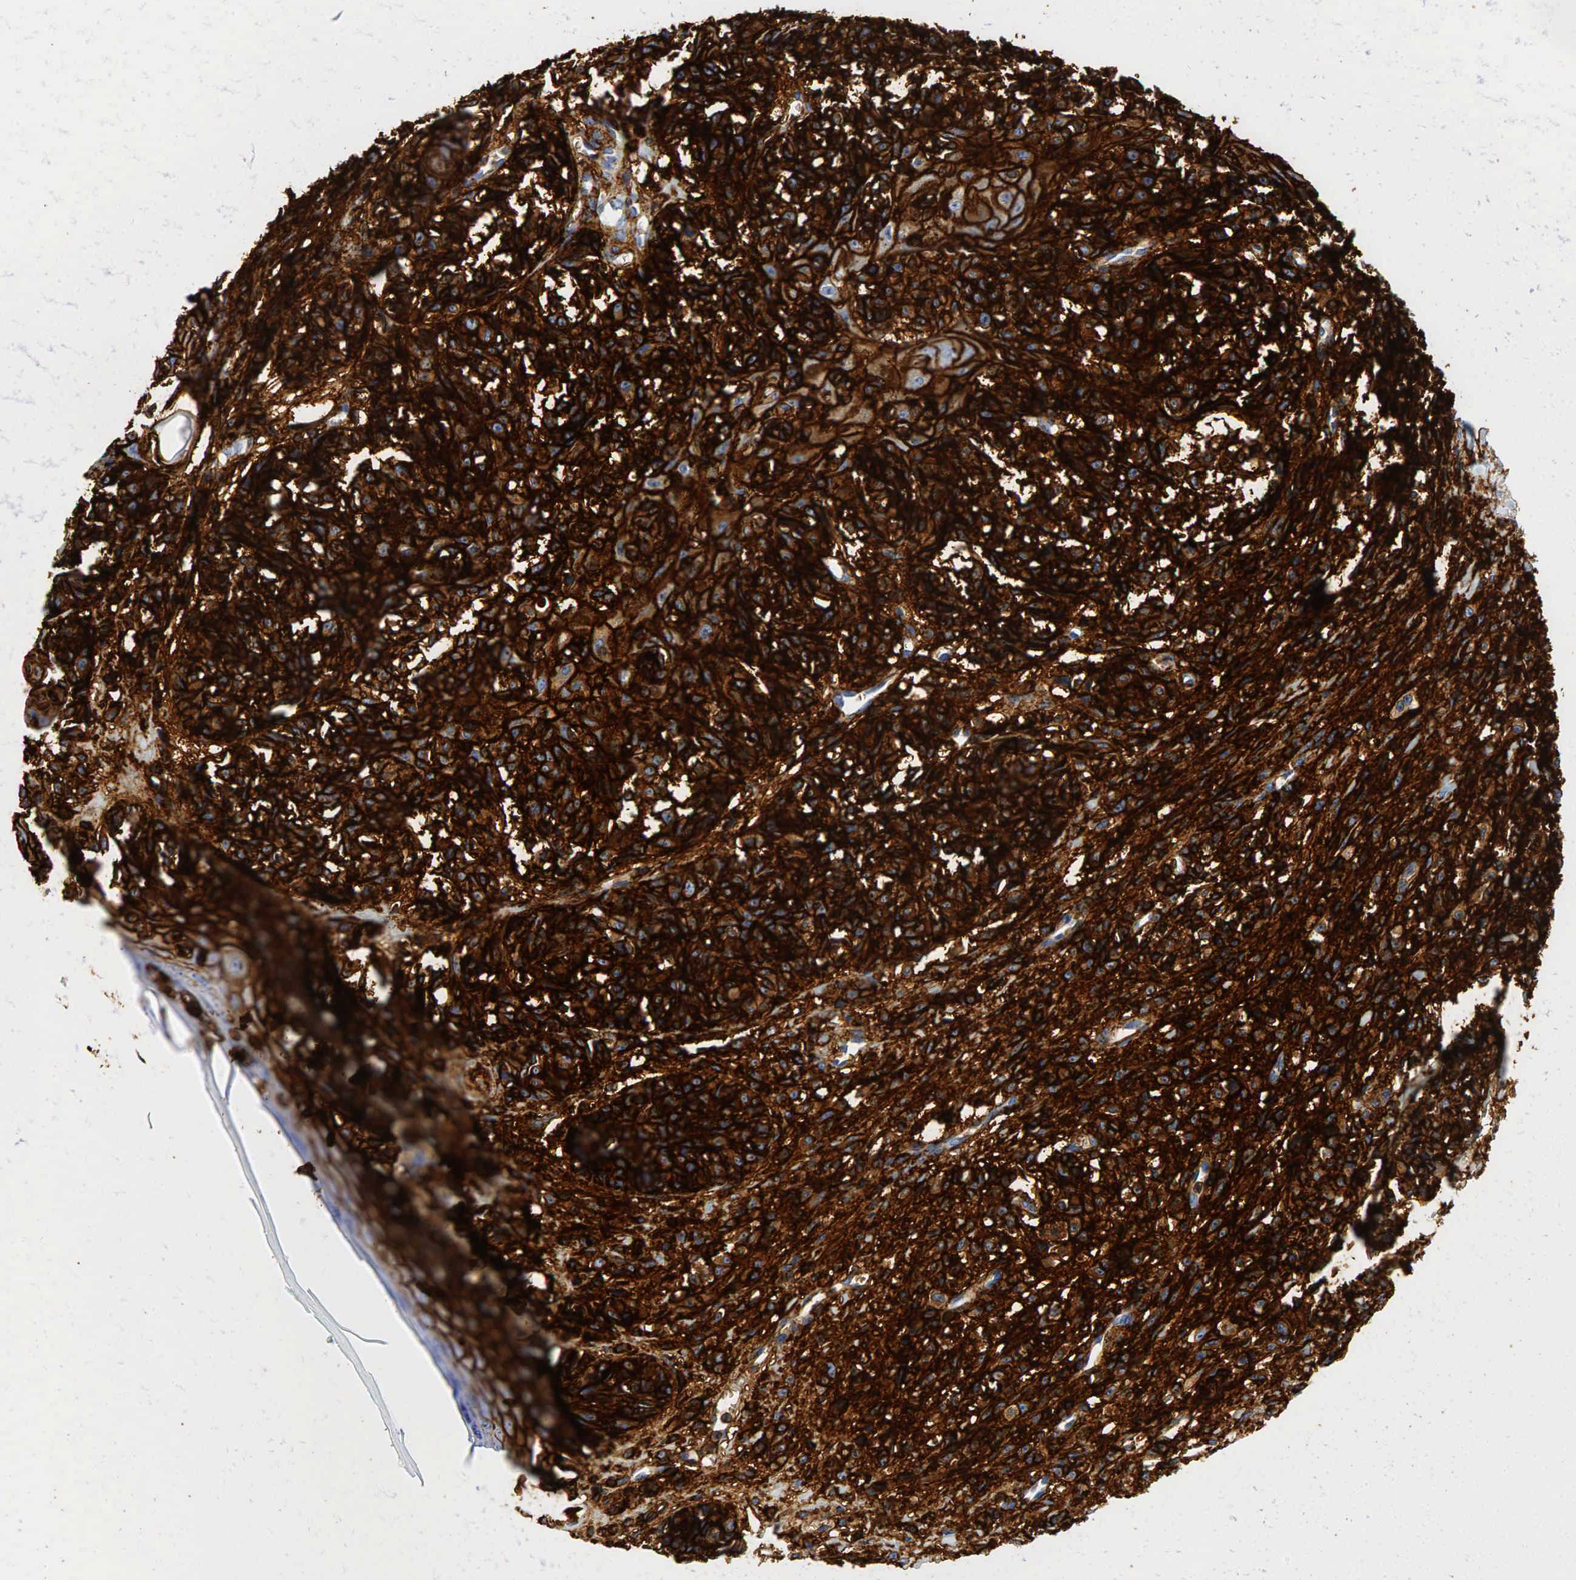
{"staining": {"intensity": "strong", "quantity": ">75%", "location": "cytoplasmic/membranous"}, "tissue": "melanoma", "cell_type": "Tumor cells", "image_type": "cancer", "snomed": [{"axis": "morphology", "description": "Malignant melanoma, NOS"}, {"axis": "topography", "description": "Skin"}], "caption": "A brown stain highlights strong cytoplasmic/membranous expression of a protein in melanoma tumor cells. (Brightfield microscopy of DAB IHC at high magnification).", "gene": "CD44", "patient": {"sex": "male", "age": 80}}